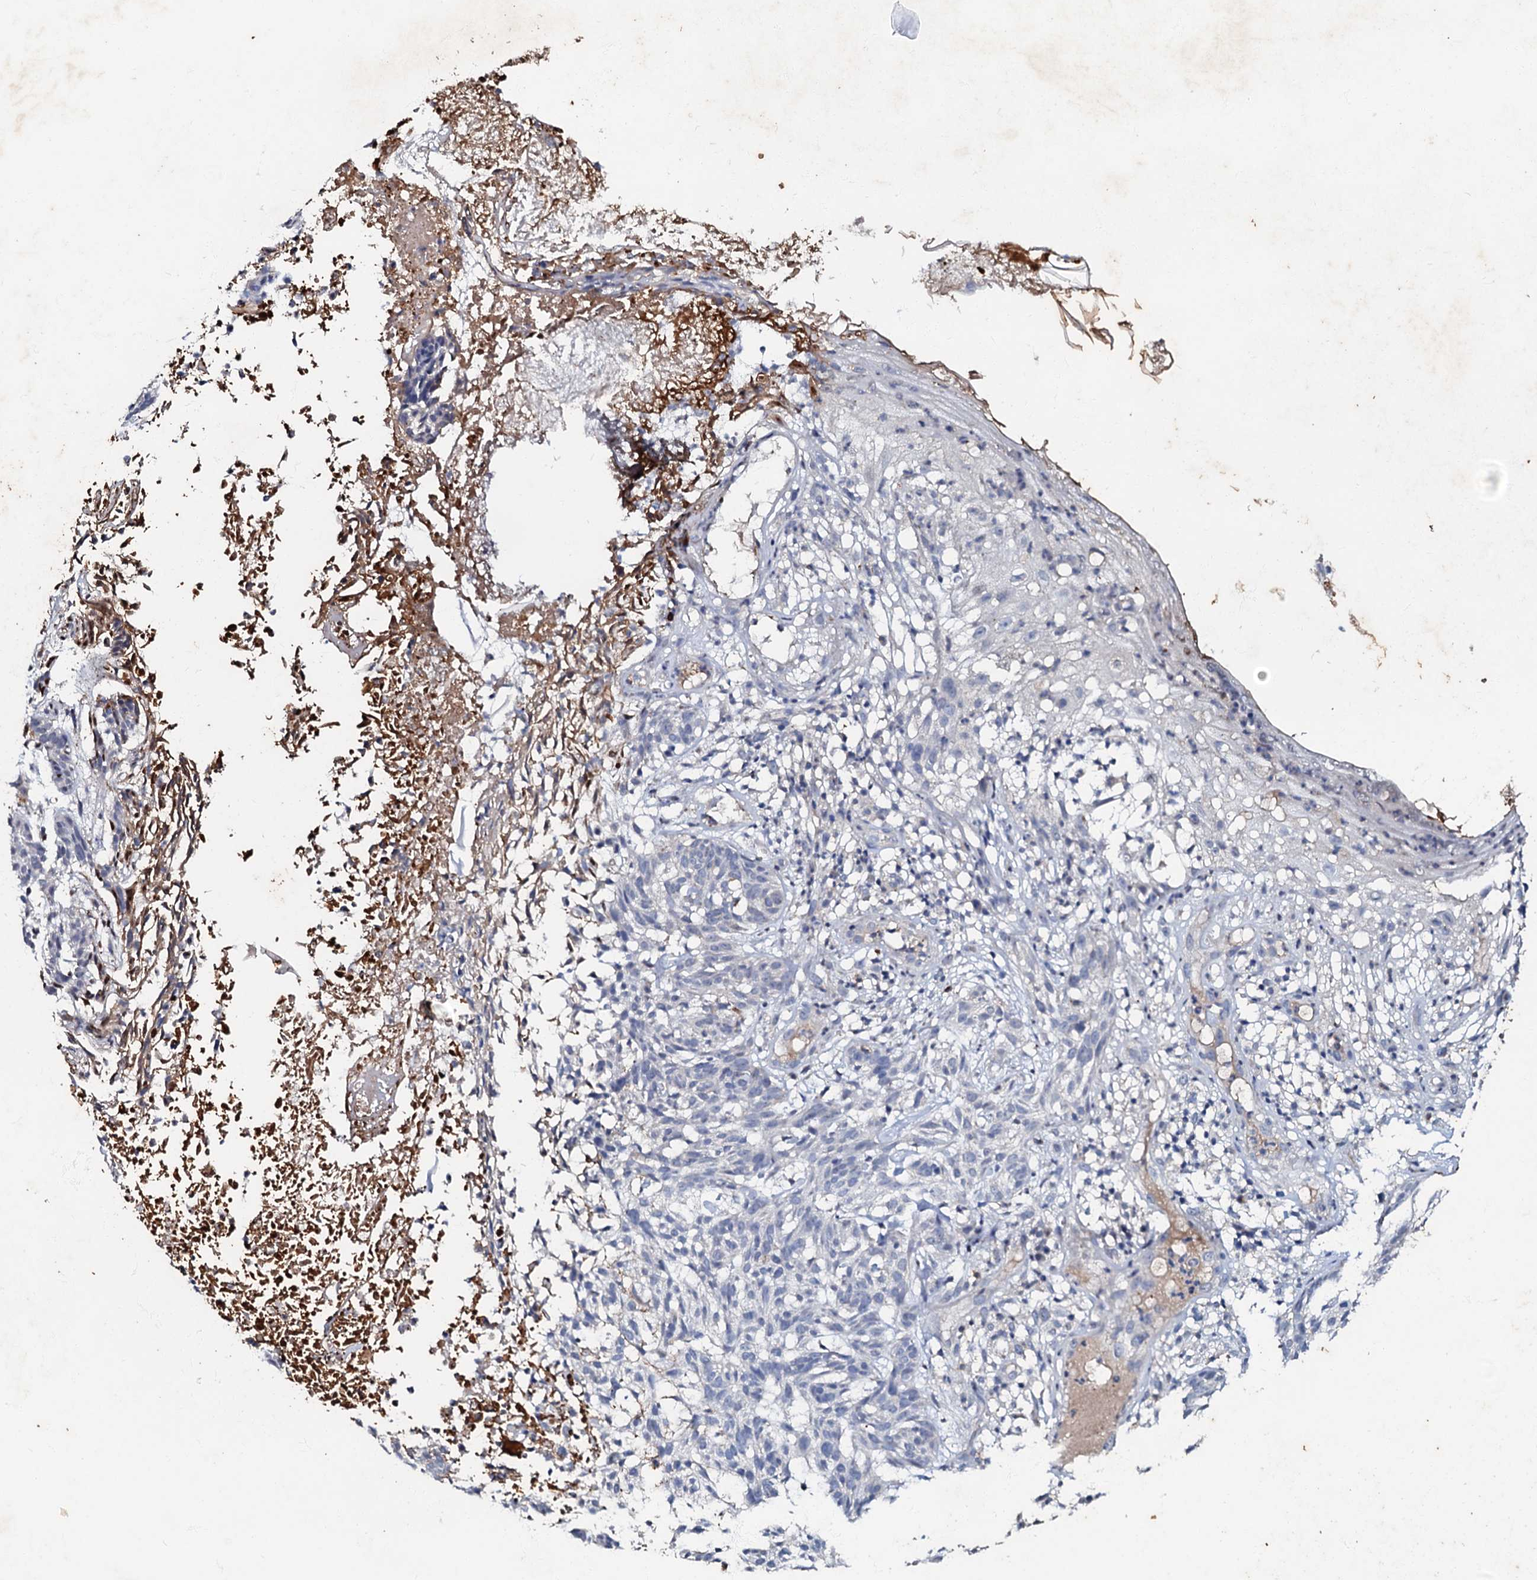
{"staining": {"intensity": "negative", "quantity": "none", "location": "none"}, "tissue": "skin cancer", "cell_type": "Tumor cells", "image_type": "cancer", "snomed": [{"axis": "morphology", "description": "Basal cell carcinoma"}, {"axis": "topography", "description": "Skin"}], "caption": "An image of human basal cell carcinoma (skin) is negative for staining in tumor cells.", "gene": "MANSC4", "patient": {"sex": "male", "age": 85}}